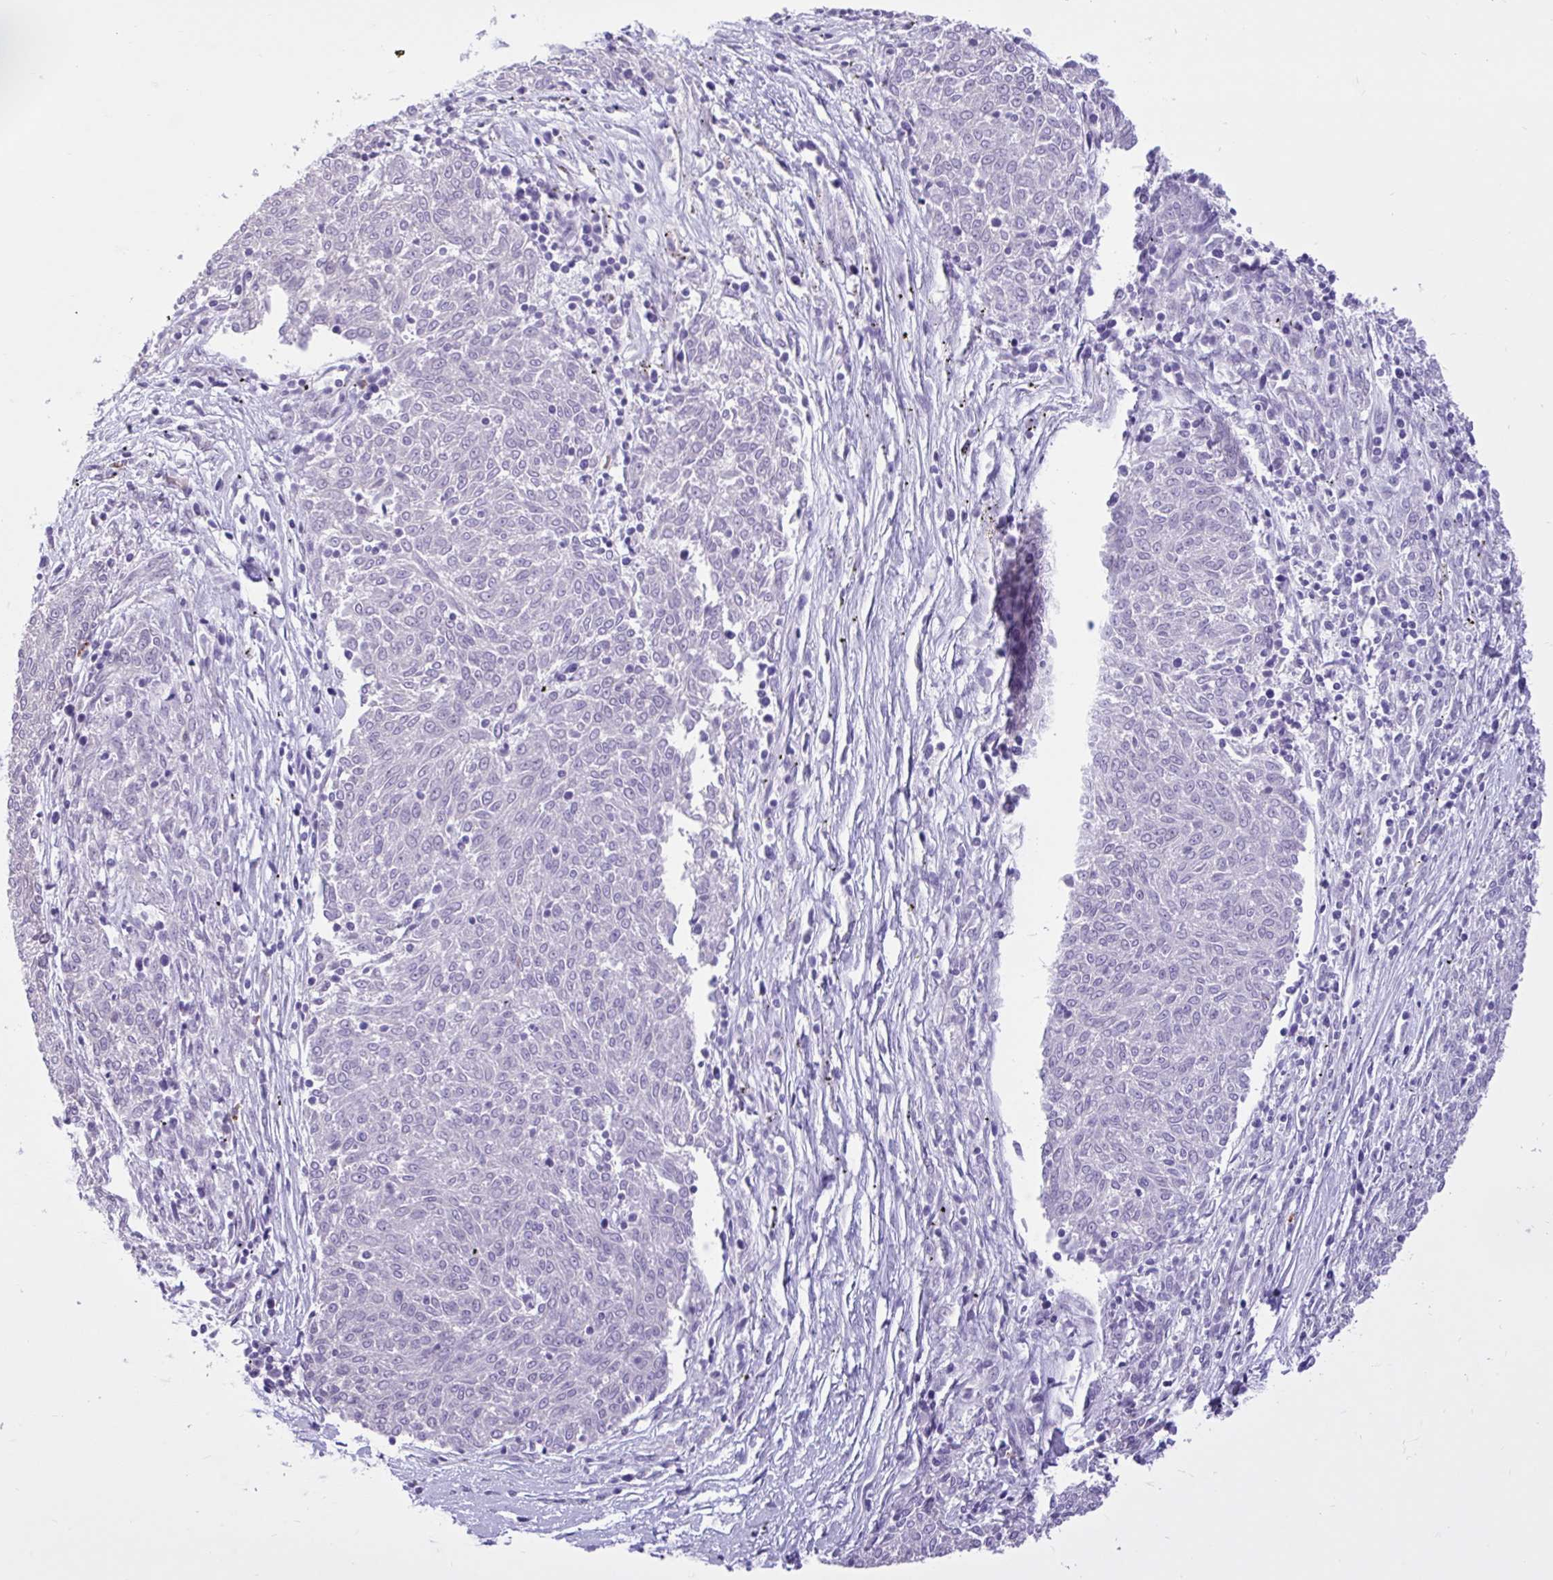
{"staining": {"intensity": "negative", "quantity": "none", "location": "none"}, "tissue": "melanoma", "cell_type": "Tumor cells", "image_type": "cancer", "snomed": [{"axis": "morphology", "description": "Malignant melanoma, NOS"}, {"axis": "topography", "description": "Skin"}], "caption": "A high-resolution photomicrograph shows immunohistochemistry staining of malignant melanoma, which reveals no significant positivity in tumor cells. (Stains: DAB IHC with hematoxylin counter stain, Microscopy: brightfield microscopy at high magnification).", "gene": "FAM153A", "patient": {"sex": "female", "age": 72}}